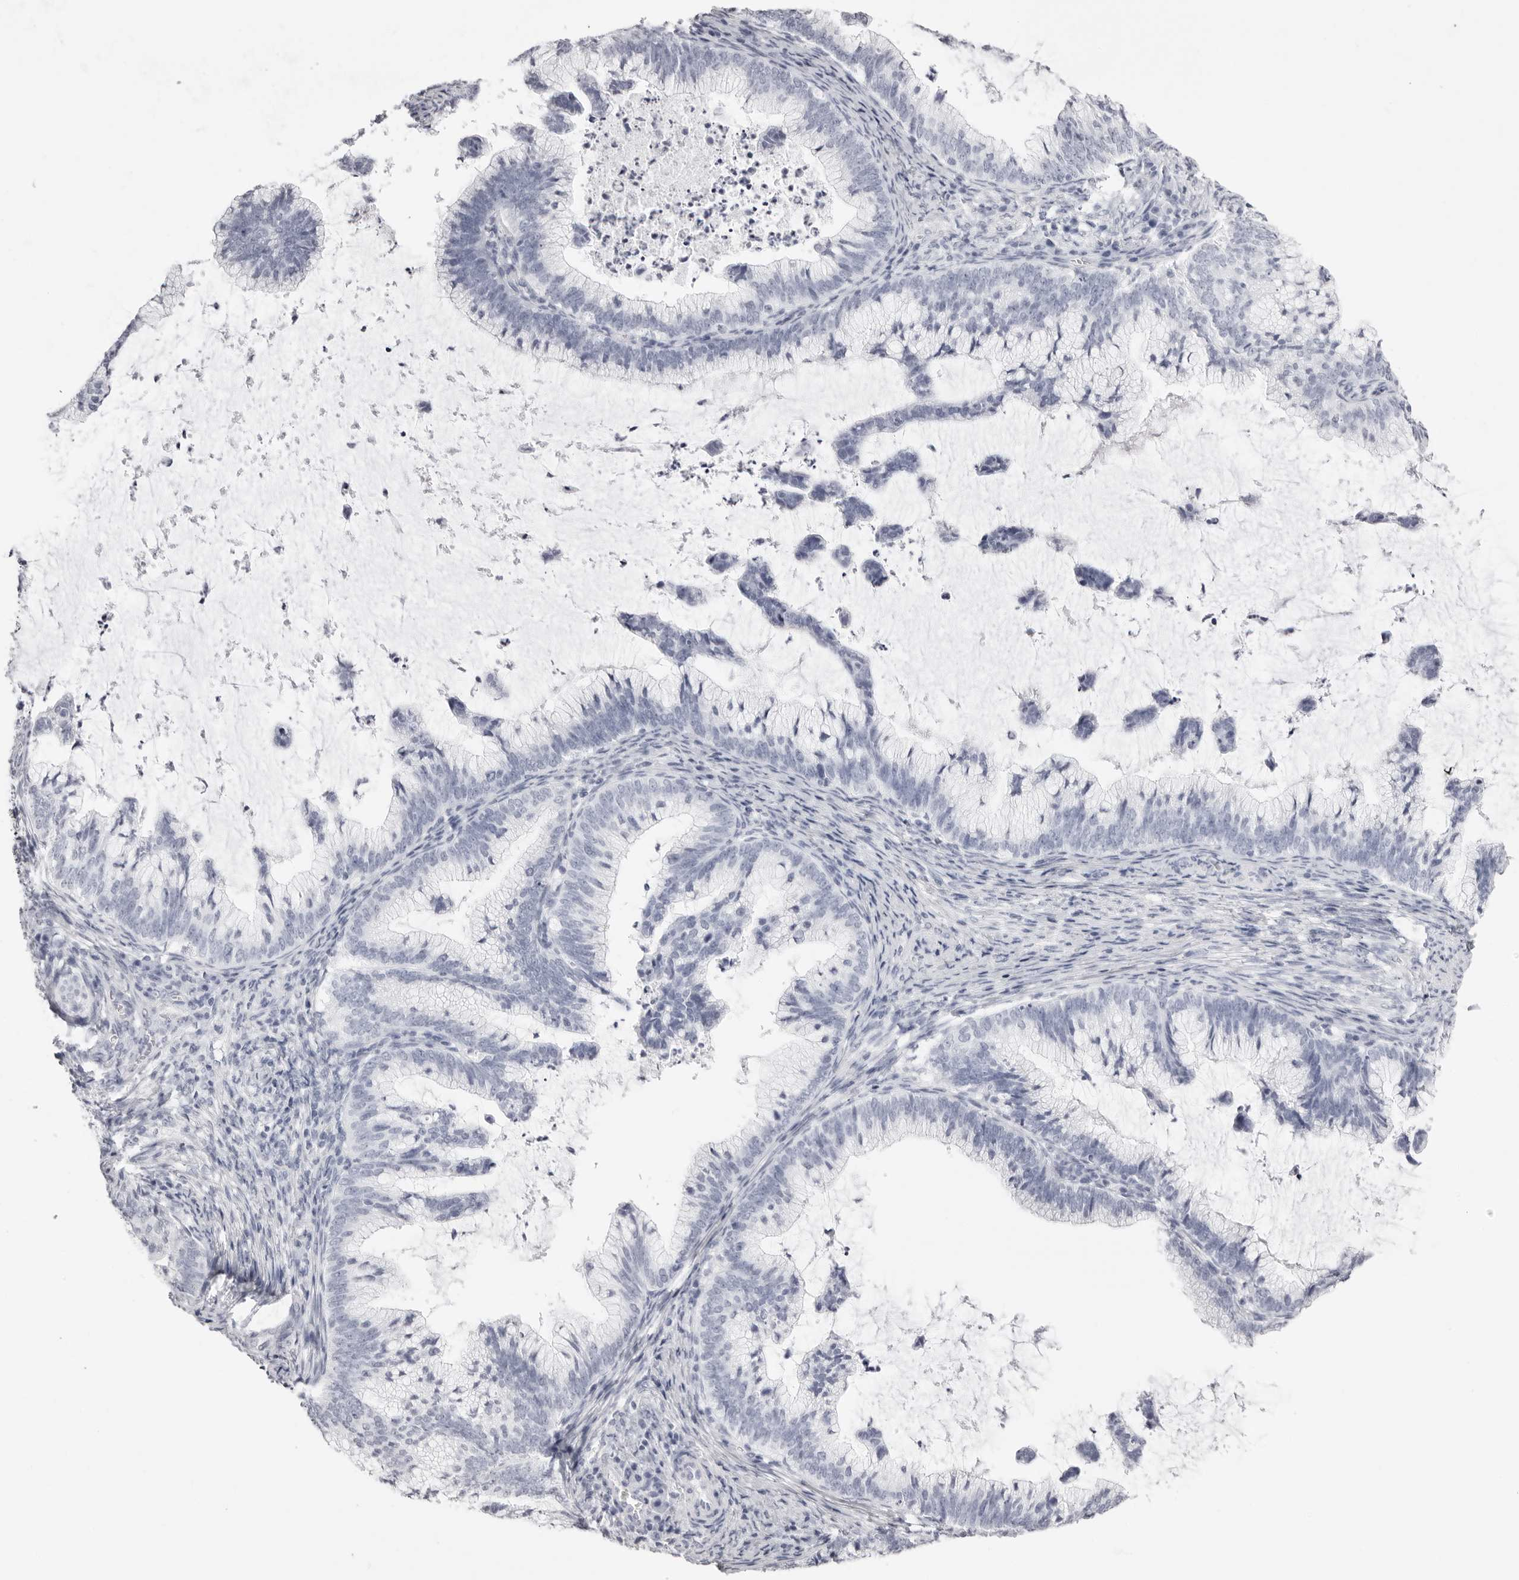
{"staining": {"intensity": "negative", "quantity": "none", "location": "none"}, "tissue": "cervical cancer", "cell_type": "Tumor cells", "image_type": "cancer", "snomed": [{"axis": "morphology", "description": "Adenocarcinoma, NOS"}, {"axis": "topography", "description": "Cervix"}], "caption": "The micrograph demonstrates no significant expression in tumor cells of cervical adenocarcinoma.", "gene": "RHO", "patient": {"sex": "female", "age": 36}}